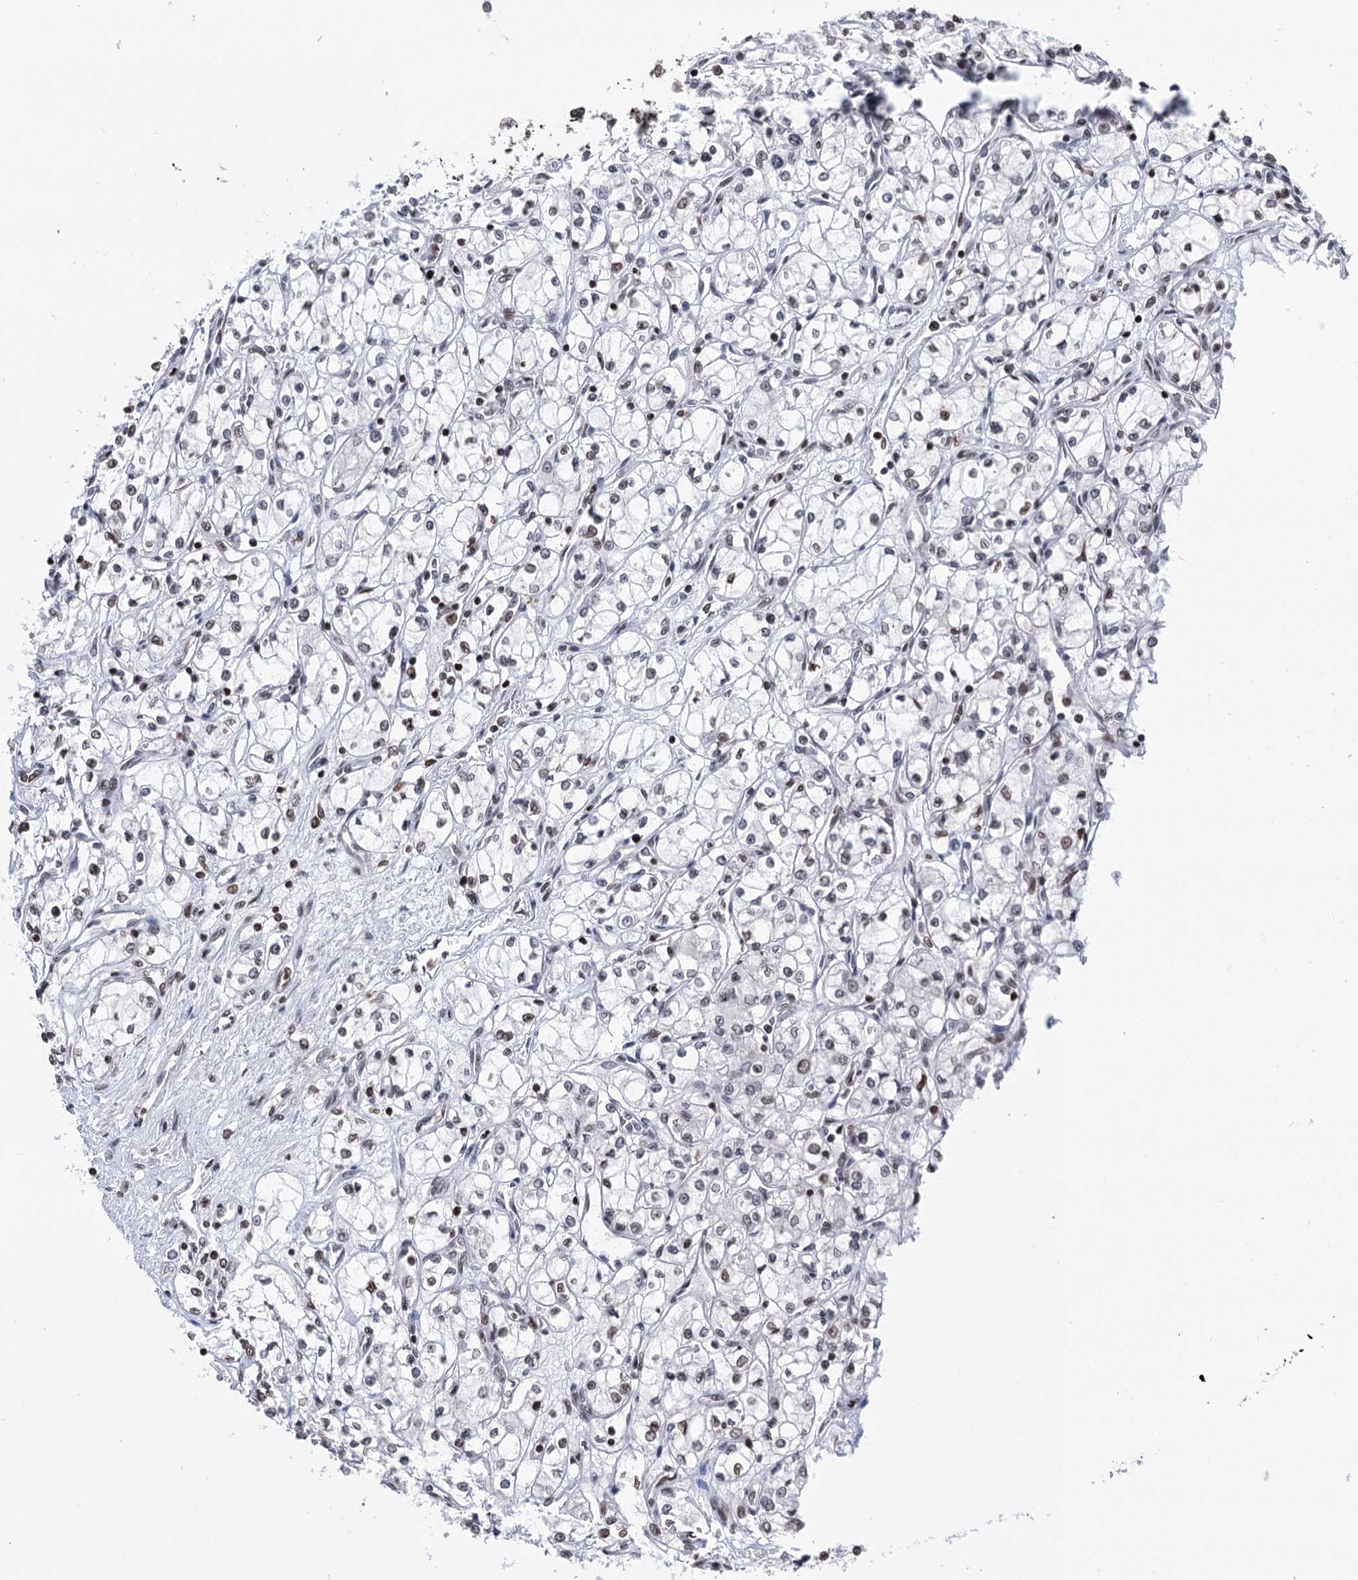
{"staining": {"intensity": "weak", "quantity": "<25%", "location": "nuclear"}, "tissue": "renal cancer", "cell_type": "Tumor cells", "image_type": "cancer", "snomed": [{"axis": "morphology", "description": "Adenocarcinoma, NOS"}, {"axis": "topography", "description": "Kidney"}], "caption": "IHC histopathology image of renal adenocarcinoma stained for a protein (brown), which reveals no expression in tumor cells.", "gene": "CCDC77", "patient": {"sex": "male", "age": 59}}